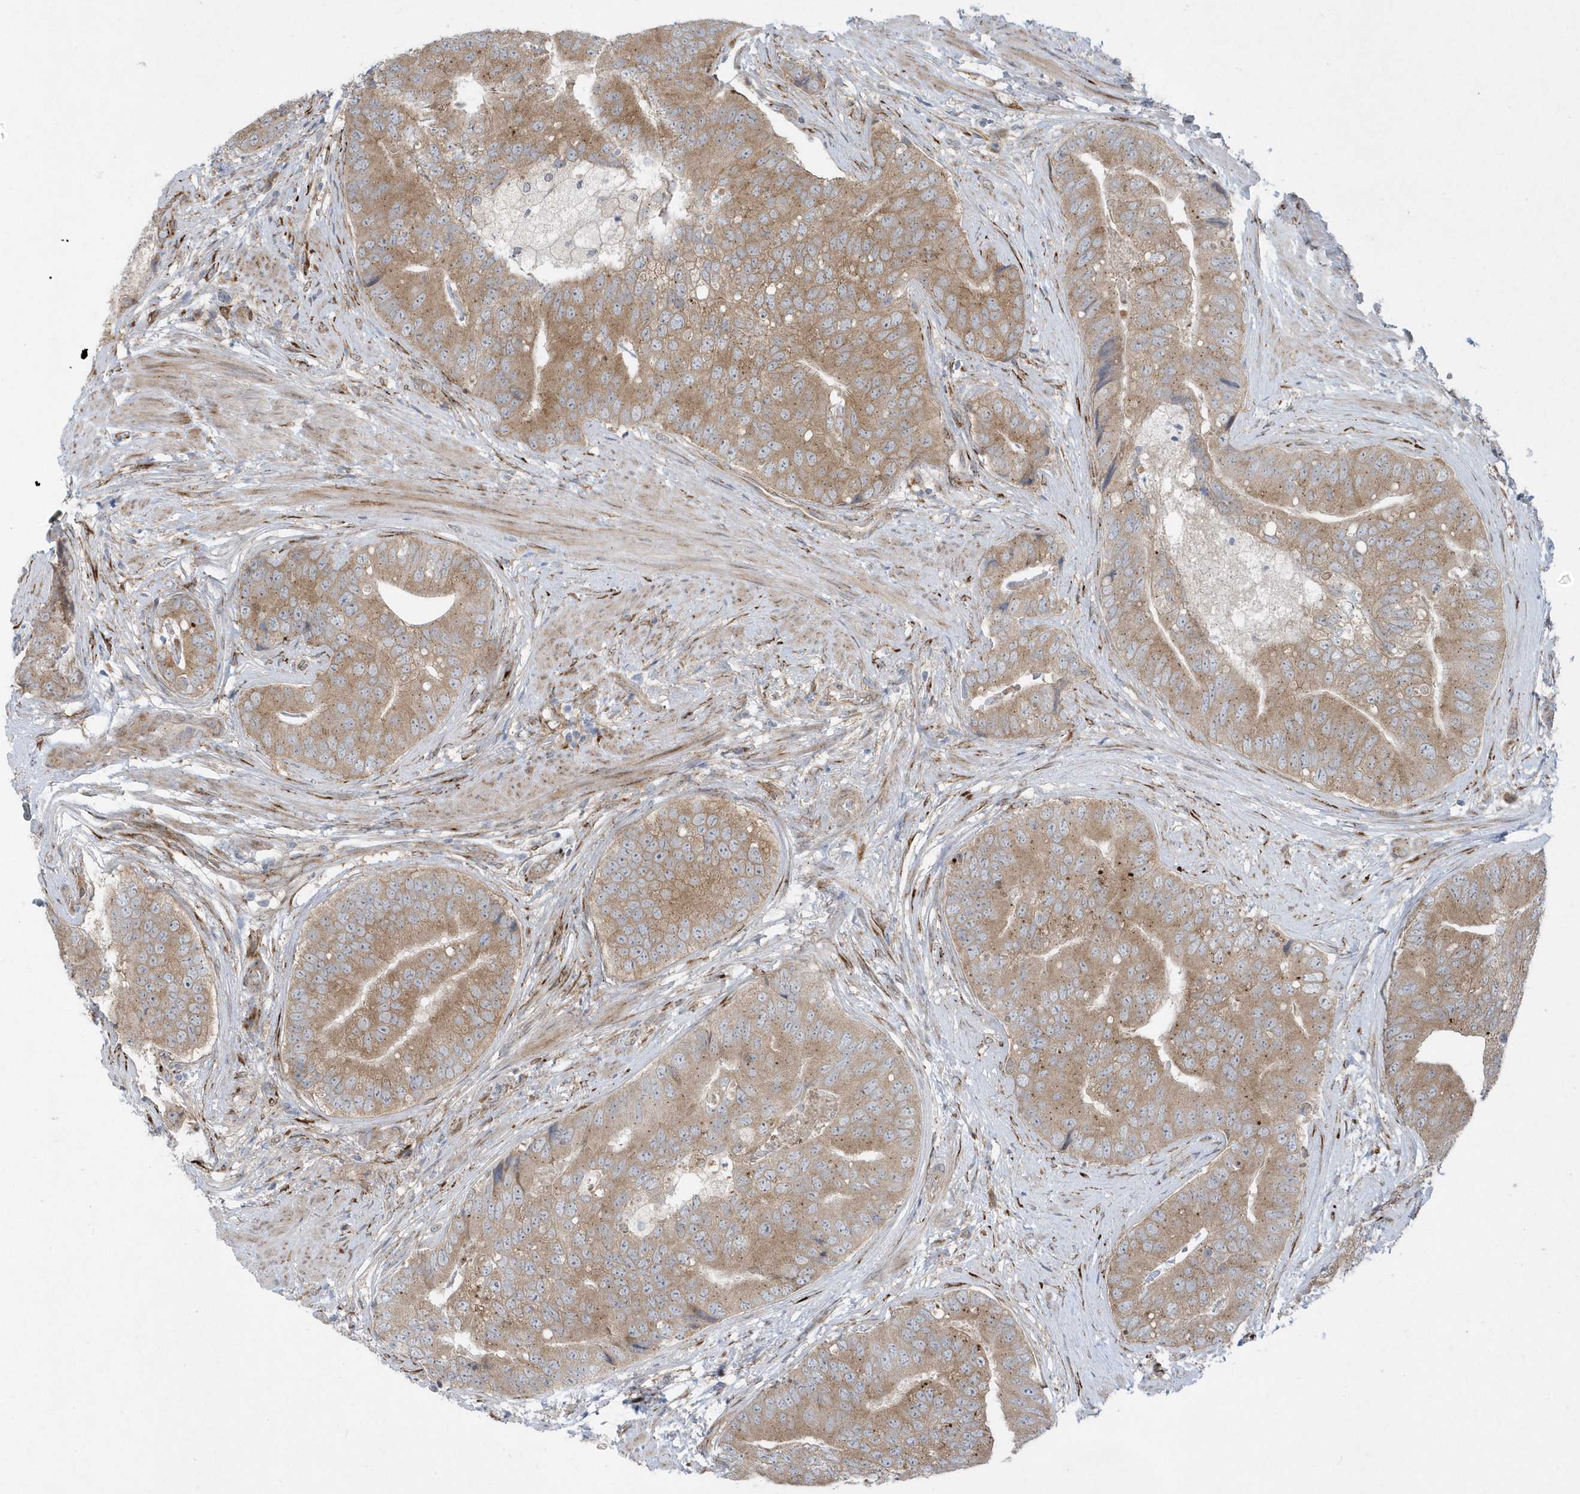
{"staining": {"intensity": "moderate", "quantity": ">75%", "location": "cytoplasmic/membranous"}, "tissue": "prostate cancer", "cell_type": "Tumor cells", "image_type": "cancer", "snomed": [{"axis": "morphology", "description": "Adenocarcinoma, High grade"}, {"axis": "topography", "description": "Prostate"}], "caption": "There is medium levels of moderate cytoplasmic/membranous positivity in tumor cells of prostate cancer (adenocarcinoma (high-grade)), as demonstrated by immunohistochemical staining (brown color).", "gene": "FAM98A", "patient": {"sex": "male", "age": 70}}